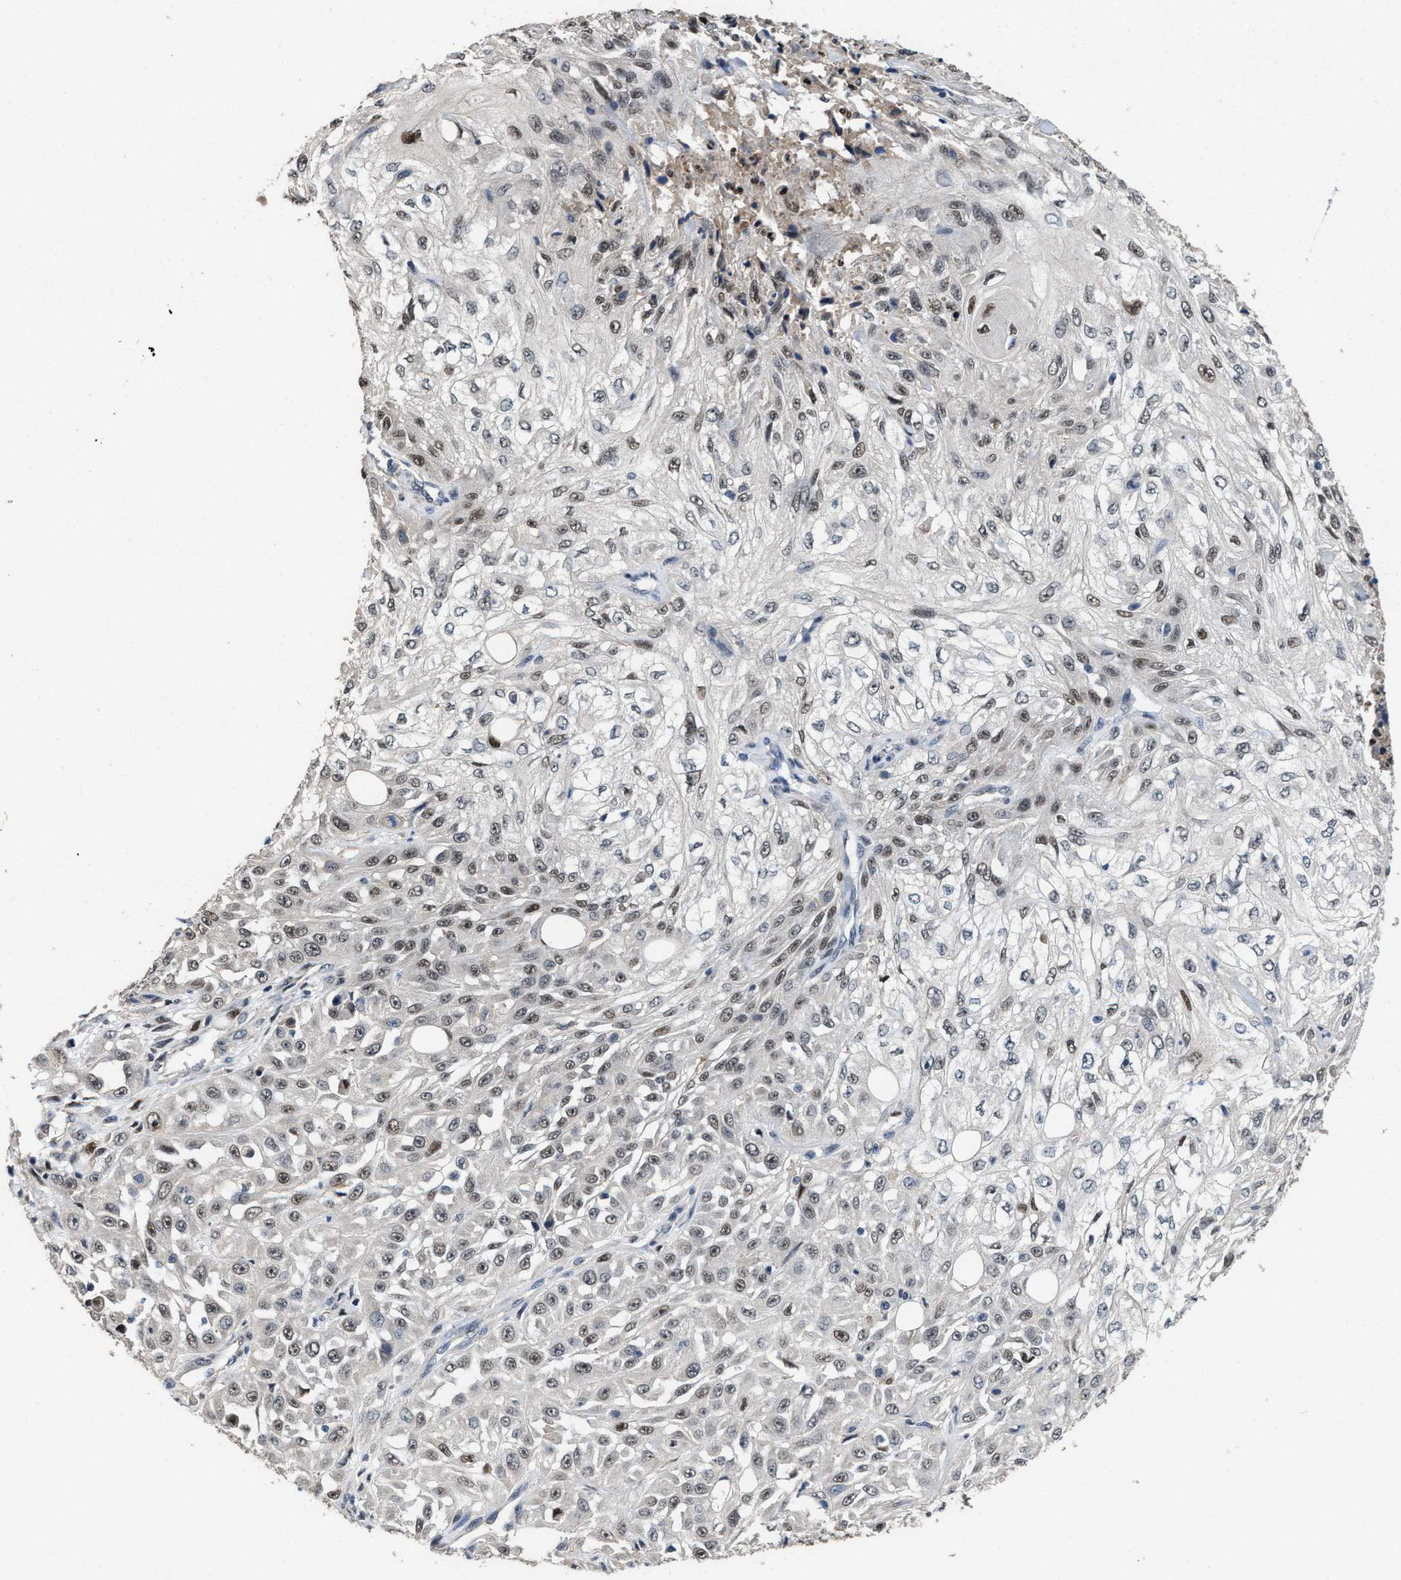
{"staining": {"intensity": "weak", "quantity": ">75%", "location": "nuclear"}, "tissue": "skin cancer", "cell_type": "Tumor cells", "image_type": "cancer", "snomed": [{"axis": "morphology", "description": "Squamous cell carcinoma, NOS"}, {"axis": "morphology", "description": "Squamous cell carcinoma, metastatic, NOS"}, {"axis": "topography", "description": "Skin"}, {"axis": "topography", "description": "Lymph node"}], "caption": "About >75% of tumor cells in skin cancer (metastatic squamous cell carcinoma) reveal weak nuclear protein staining as visualized by brown immunohistochemical staining.", "gene": "ZNF20", "patient": {"sex": "male", "age": 75}}